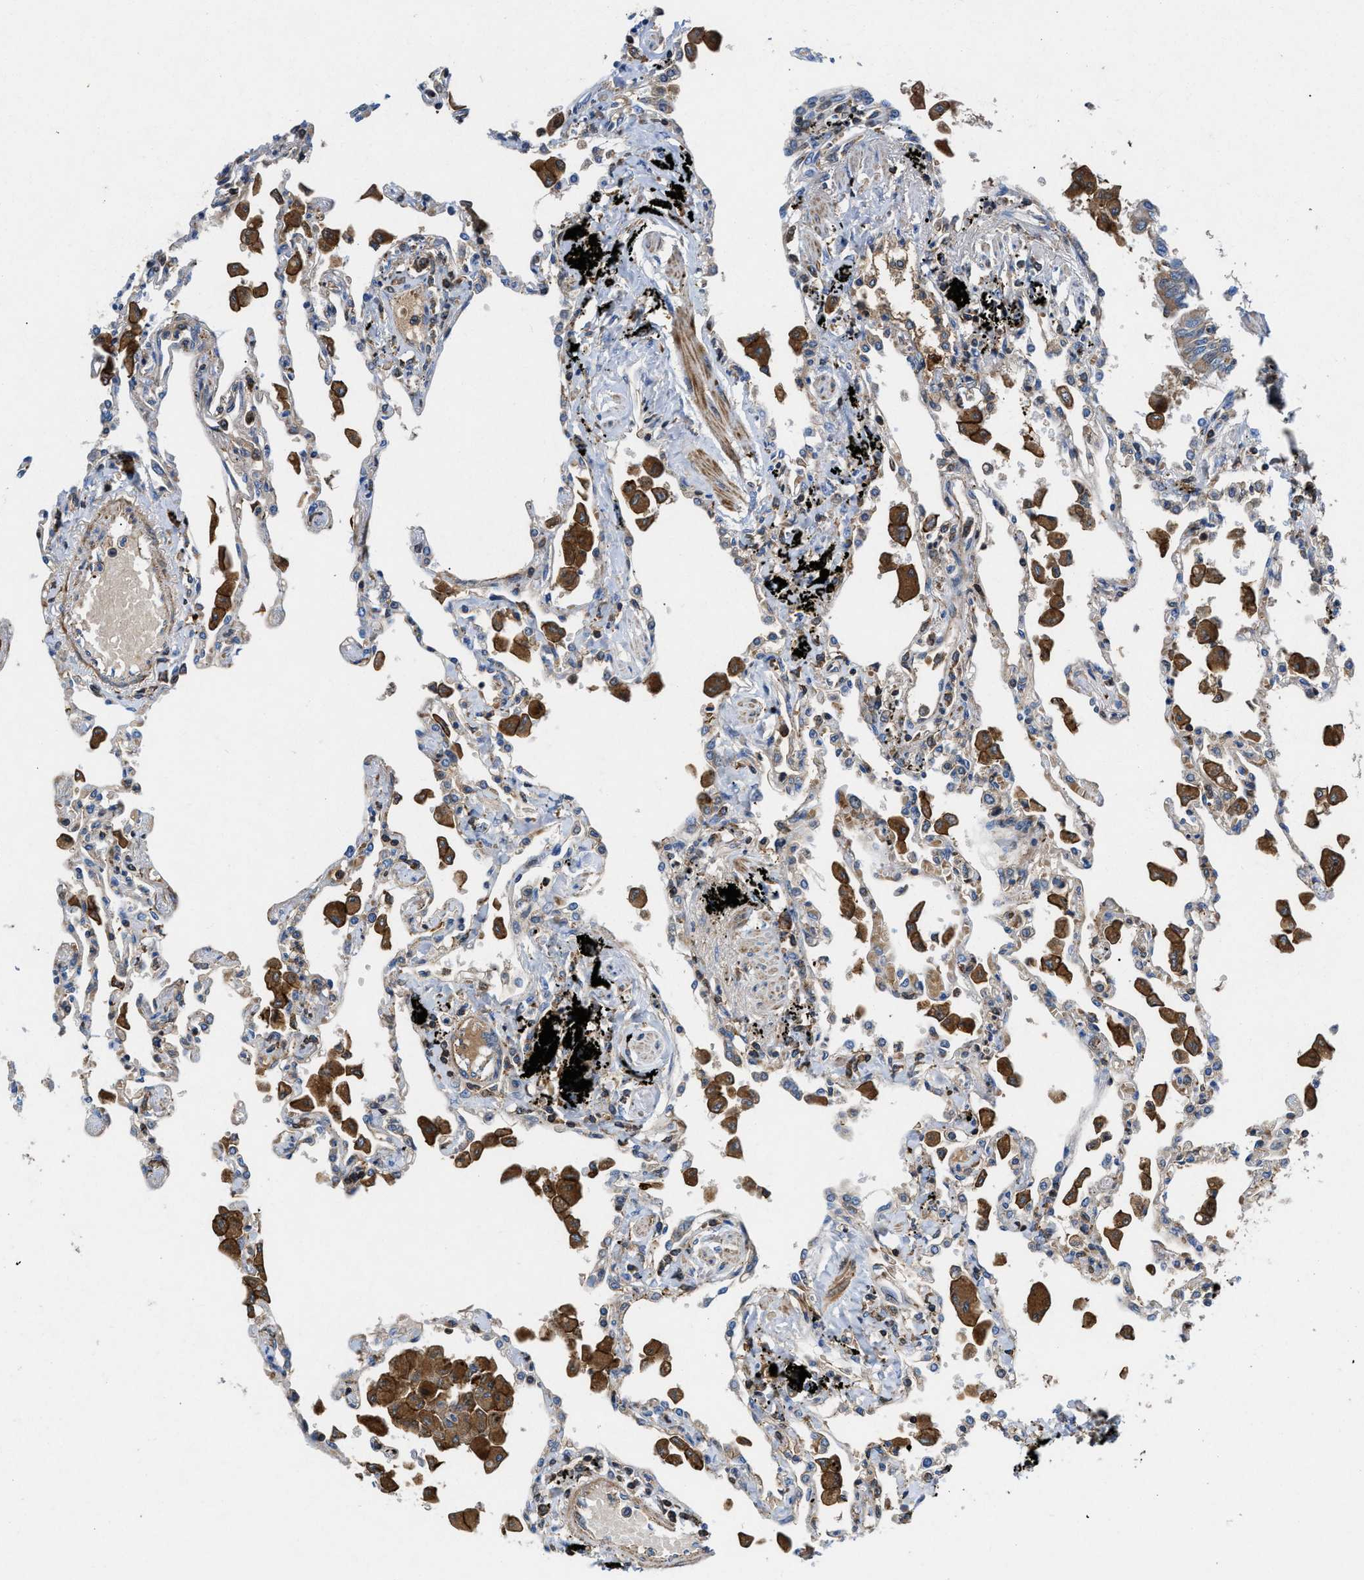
{"staining": {"intensity": "weak", "quantity": "<25%", "location": "cytoplasmic/membranous"}, "tissue": "lung", "cell_type": "Alveolar cells", "image_type": "normal", "snomed": [{"axis": "morphology", "description": "Normal tissue, NOS"}, {"axis": "topography", "description": "Bronchus"}, {"axis": "topography", "description": "Lung"}], "caption": "DAB (3,3'-diaminobenzidine) immunohistochemical staining of unremarkable lung exhibits no significant staining in alveolar cells.", "gene": "ATP6V0D1", "patient": {"sex": "female", "age": 49}}